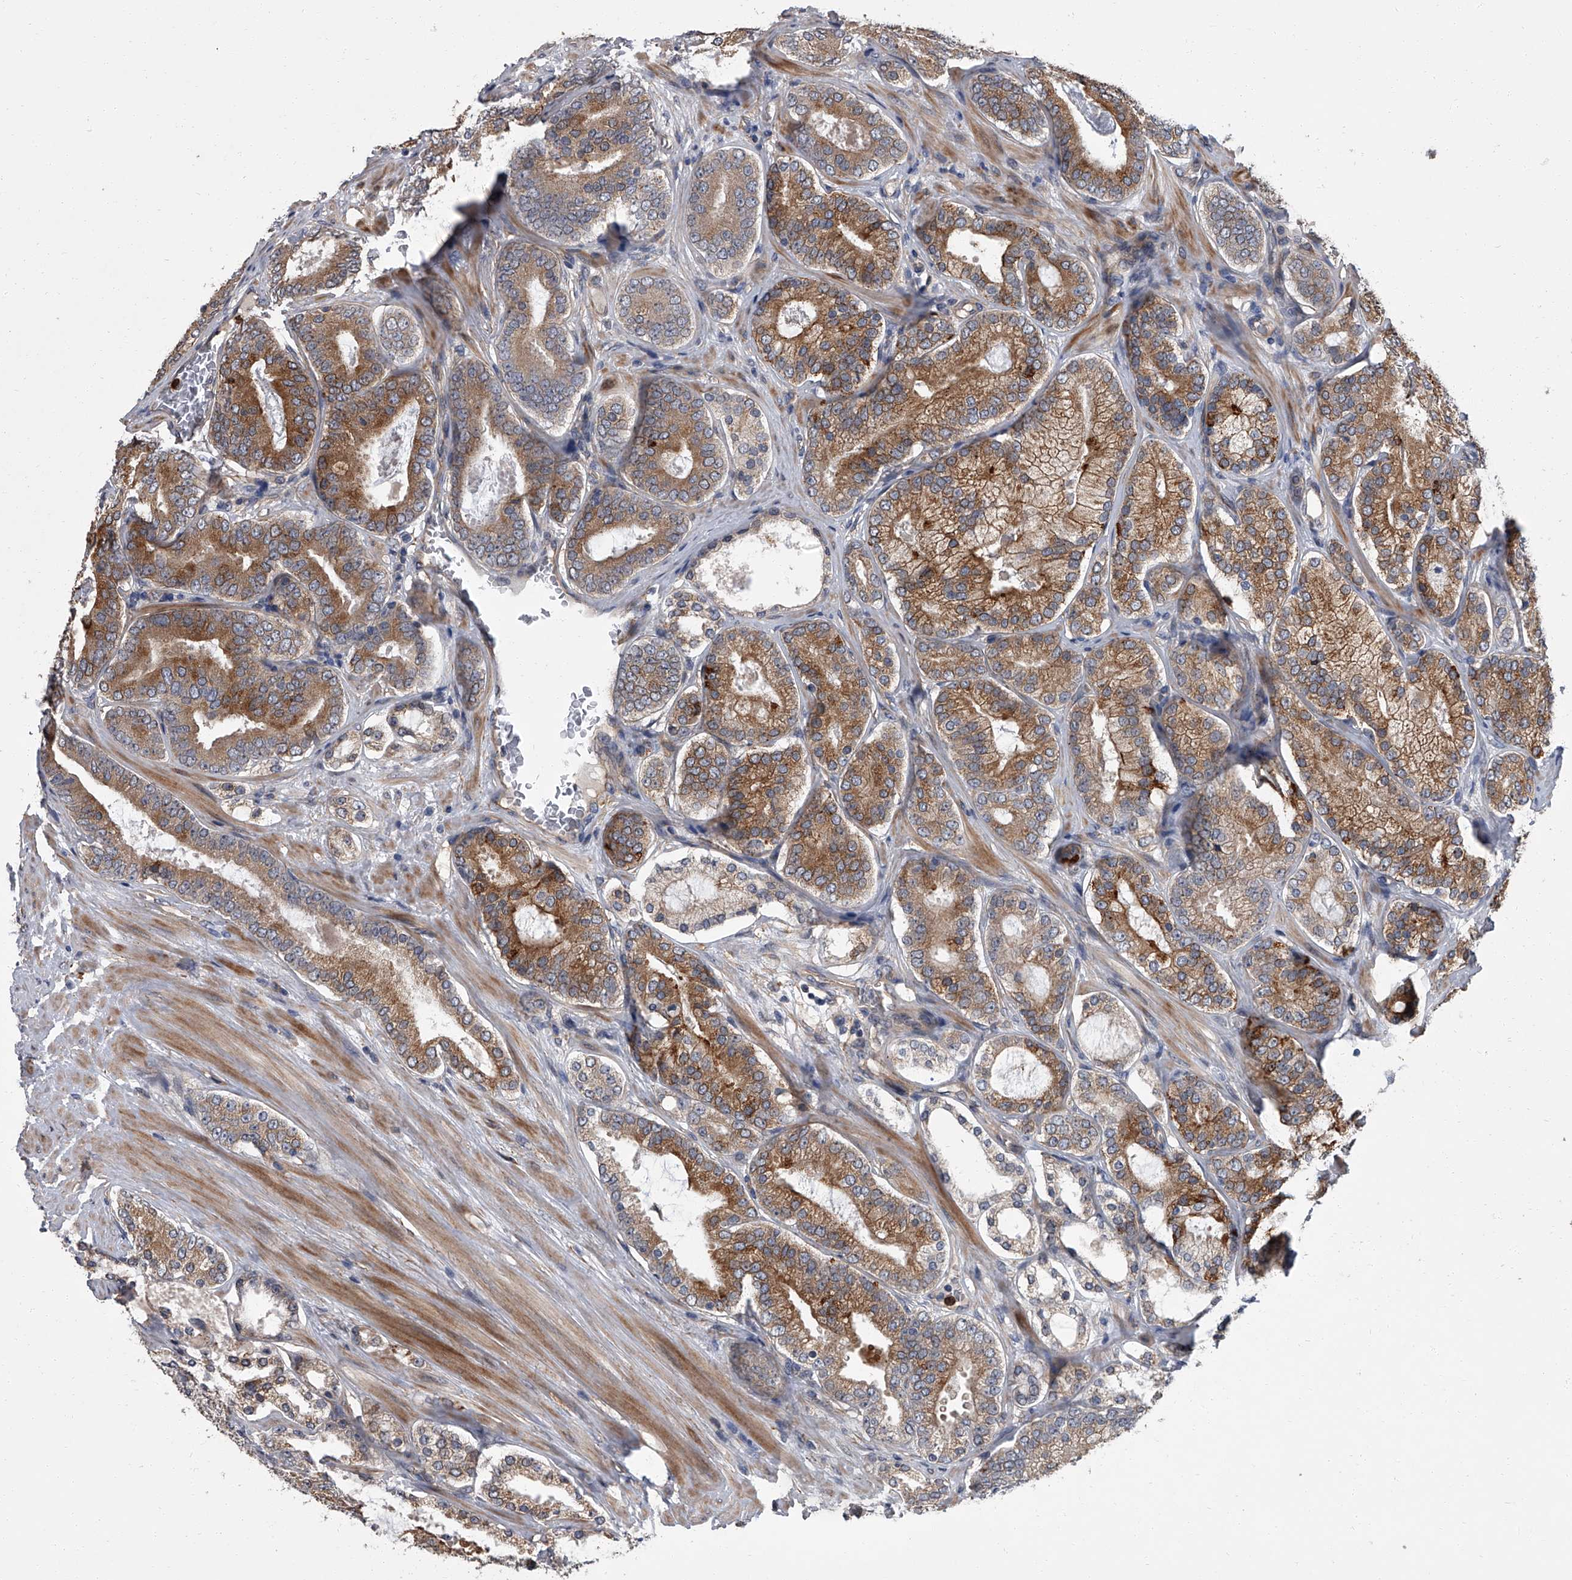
{"staining": {"intensity": "moderate", "quantity": ">75%", "location": "cytoplasmic/membranous"}, "tissue": "prostate cancer", "cell_type": "Tumor cells", "image_type": "cancer", "snomed": [{"axis": "morphology", "description": "Adenocarcinoma, High grade"}, {"axis": "topography", "description": "Prostate"}], "caption": "A high-resolution micrograph shows IHC staining of prostate cancer, which reveals moderate cytoplasmic/membranous positivity in about >75% of tumor cells.", "gene": "SIRT4", "patient": {"sex": "male", "age": 60}}